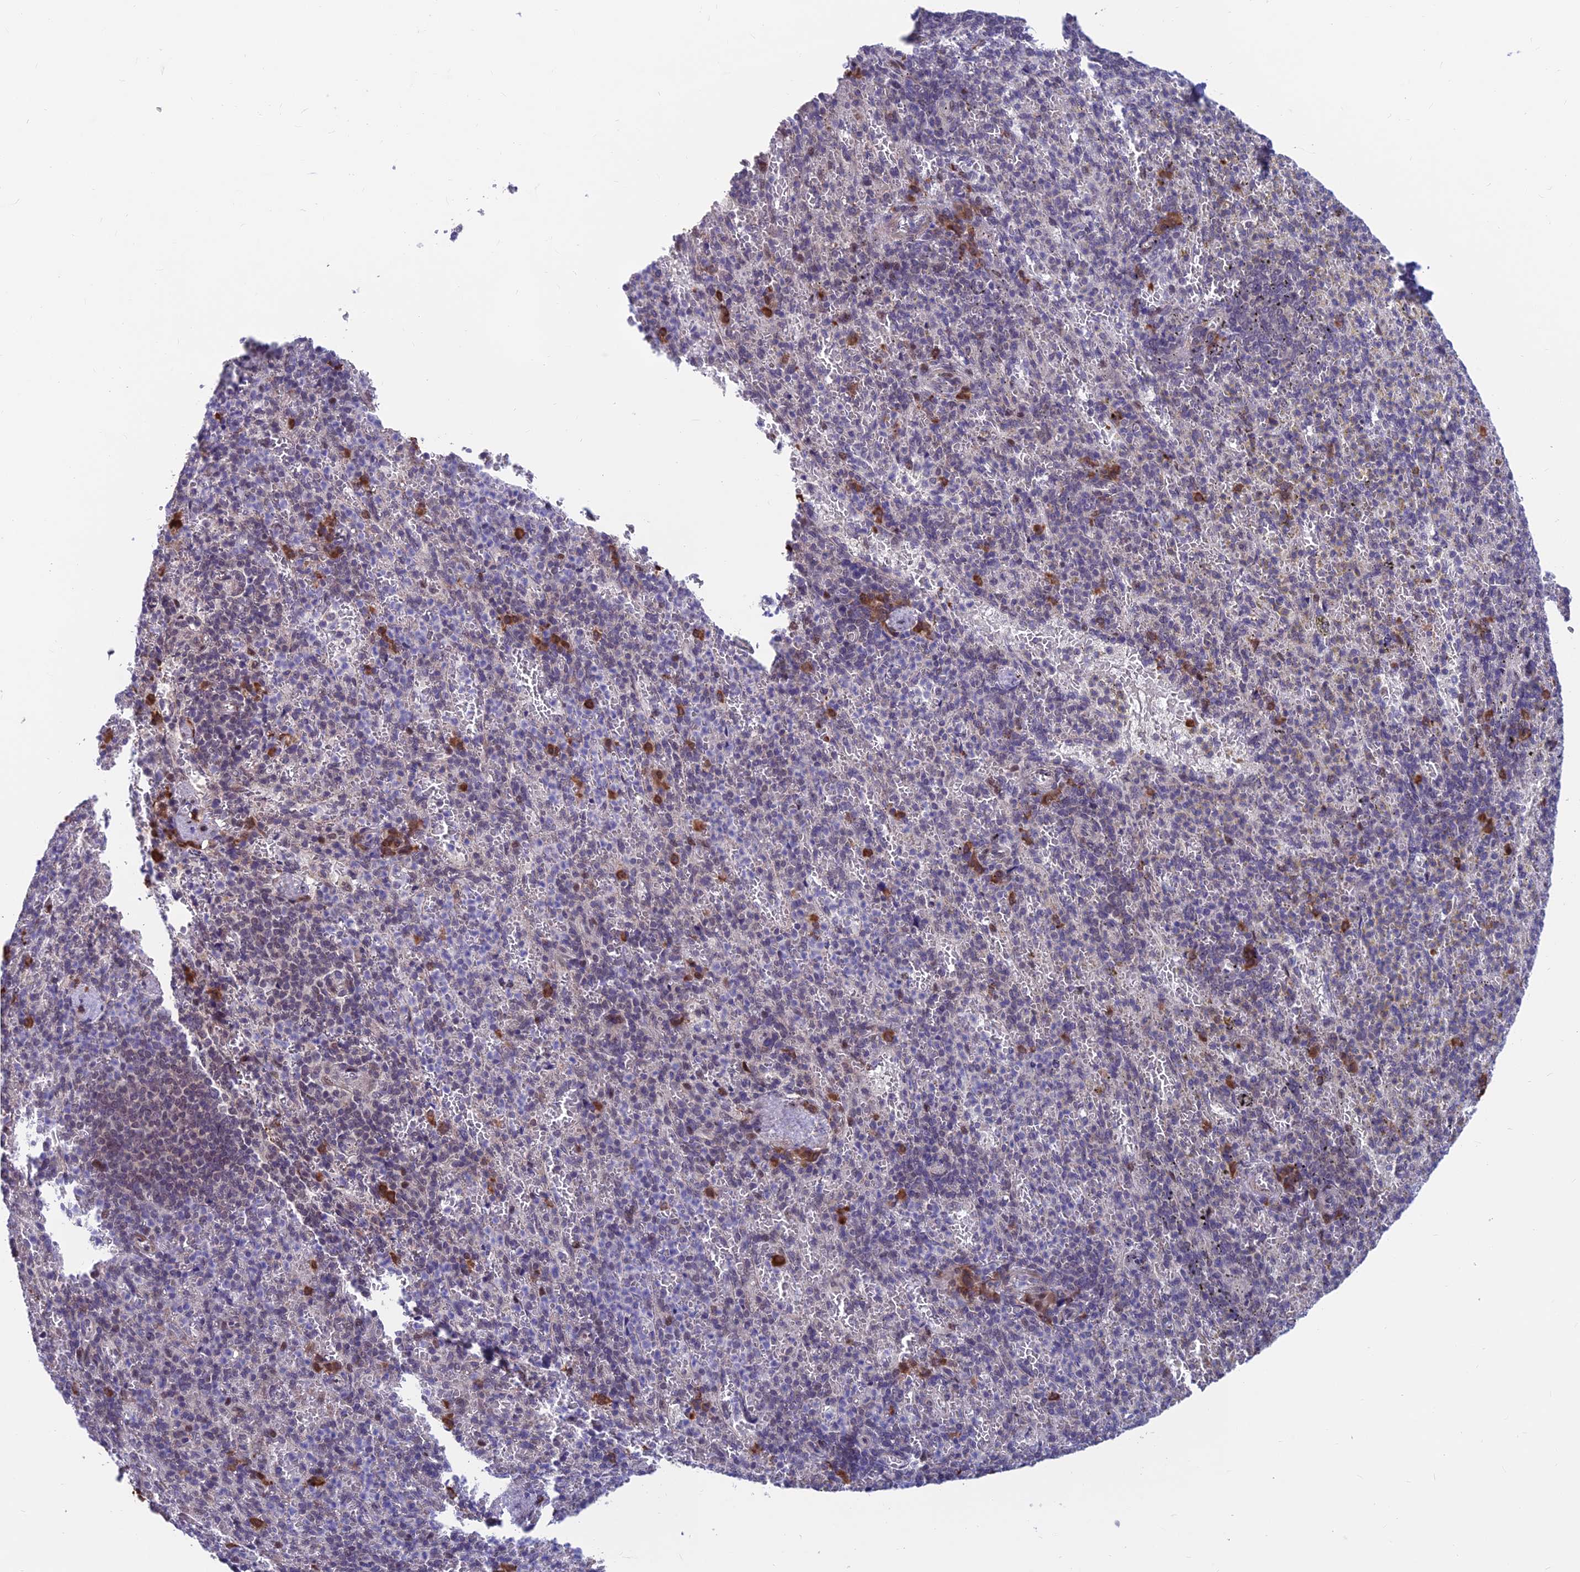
{"staining": {"intensity": "moderate", "quantity": "<25%", "location": "nuclear"}, "tissue": "spleen", "cell_type": "Cells in red pulp", "image_type": "normal", "snomed": [{"axis": "morphology", "description": "Normal tissue, NOS"}, {"axis": "topography", "description": "Spleen"}], "caption": "Human spleen stained with a brown dye displays moderate nuclear positive positivity in approximately <25% of cells in red pulp.", "gene": "KIAA1191", "patient": {"sex": "female", "age": 74}}